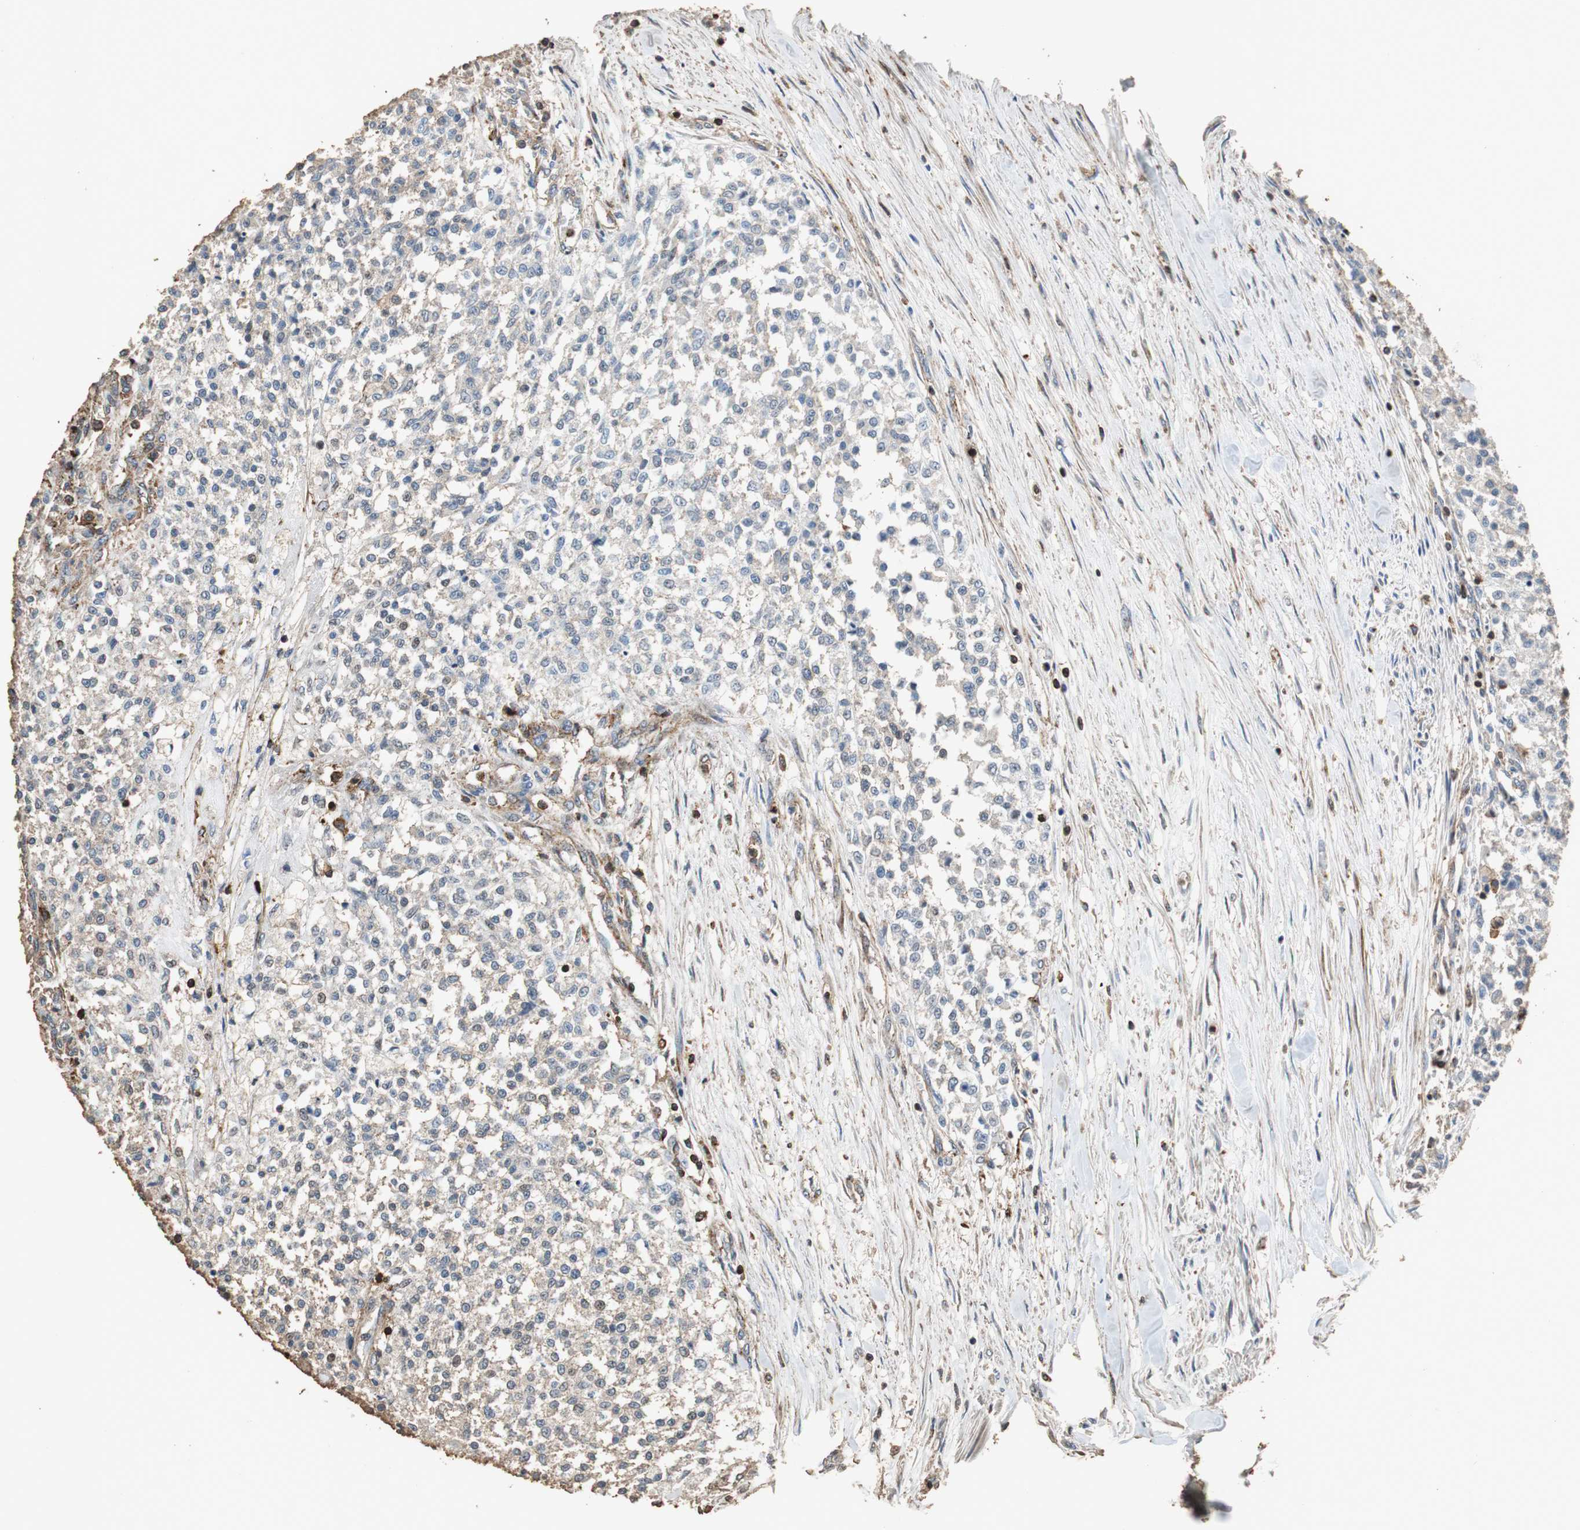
{"staining": {"intensity": "weak", "quantity": "<25%", "location": "cytoplasmic/membranous"}, "tissue": "testis cancer", "cell_type": "Tumor cells", "image_type": "cancer", "snomed": [{"axis": "morphology", "description": "Seminoma, NOS"}, {"axis": "topography", "description": "Testis"}], "caption": "The histopathology image shows no significant staining in tumor cells of testis seminoma.", "gene": "PRKRA", "patient": {"sex": "male", "age": 59}}